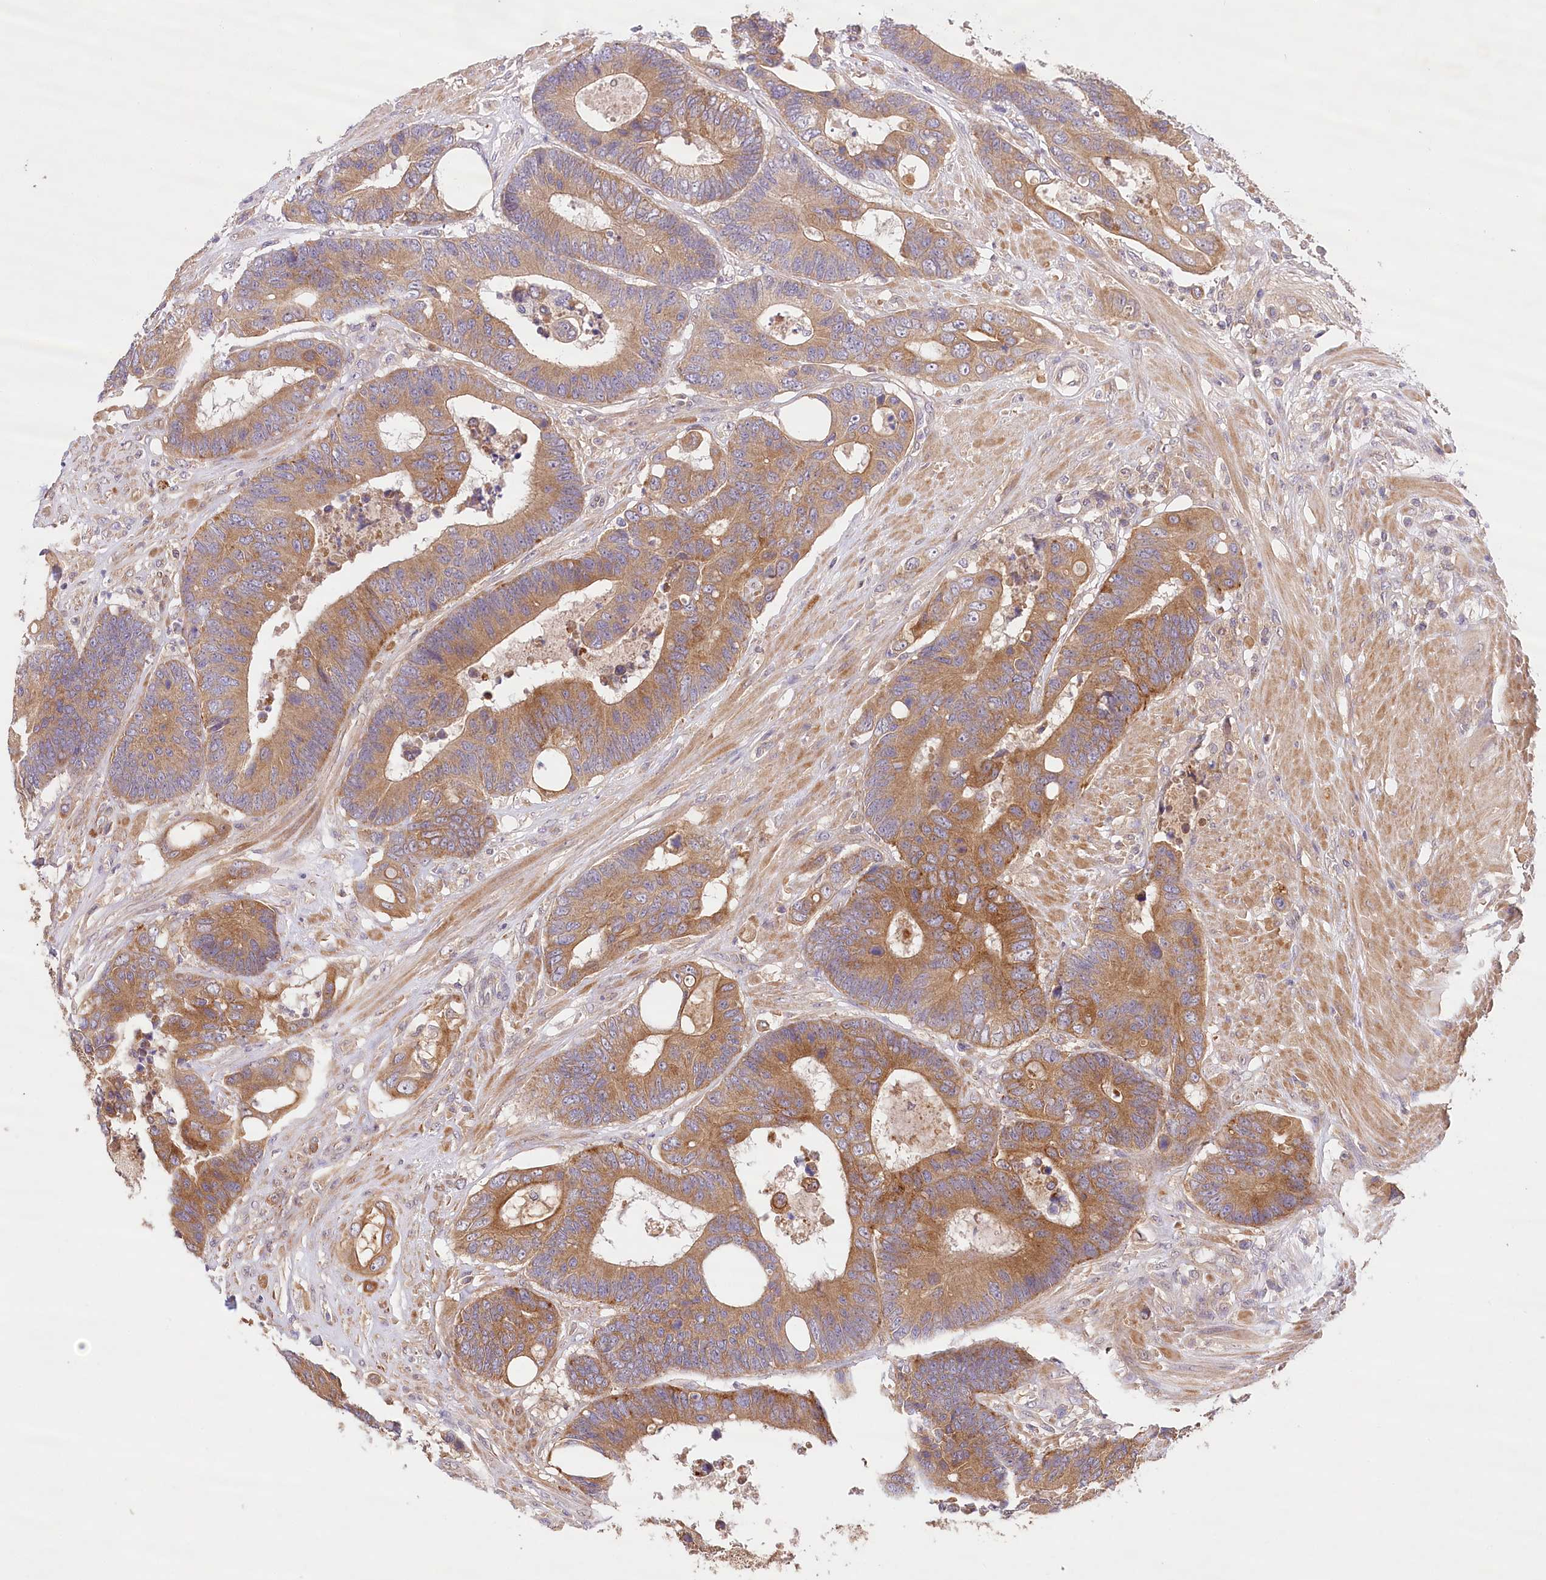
{"staining": {"intensity": "moderate", "quantity": ">75%", "location": "cytoplasmic/membranous"}, "tissue": "colorectal cancer", "cell_type": "Tumor cells", "image_type": "cancer", "snomed": [{"axis": "morphology", "description": "Adenocarcinoma, NOS"}, {"axis": "topography", "description": "Rectum"}], "caption": "Immunohistochemistry (IHC) histopathology image of human colorectal cancer (adenocarcinoma) stained for a protein (brown), which exhibits medium levels of moderate cytoplasmic/membranous expression in approximately >75% of tumor cells.", "gene": "LSS", "patient": {"sex": "male", "age": 55}}